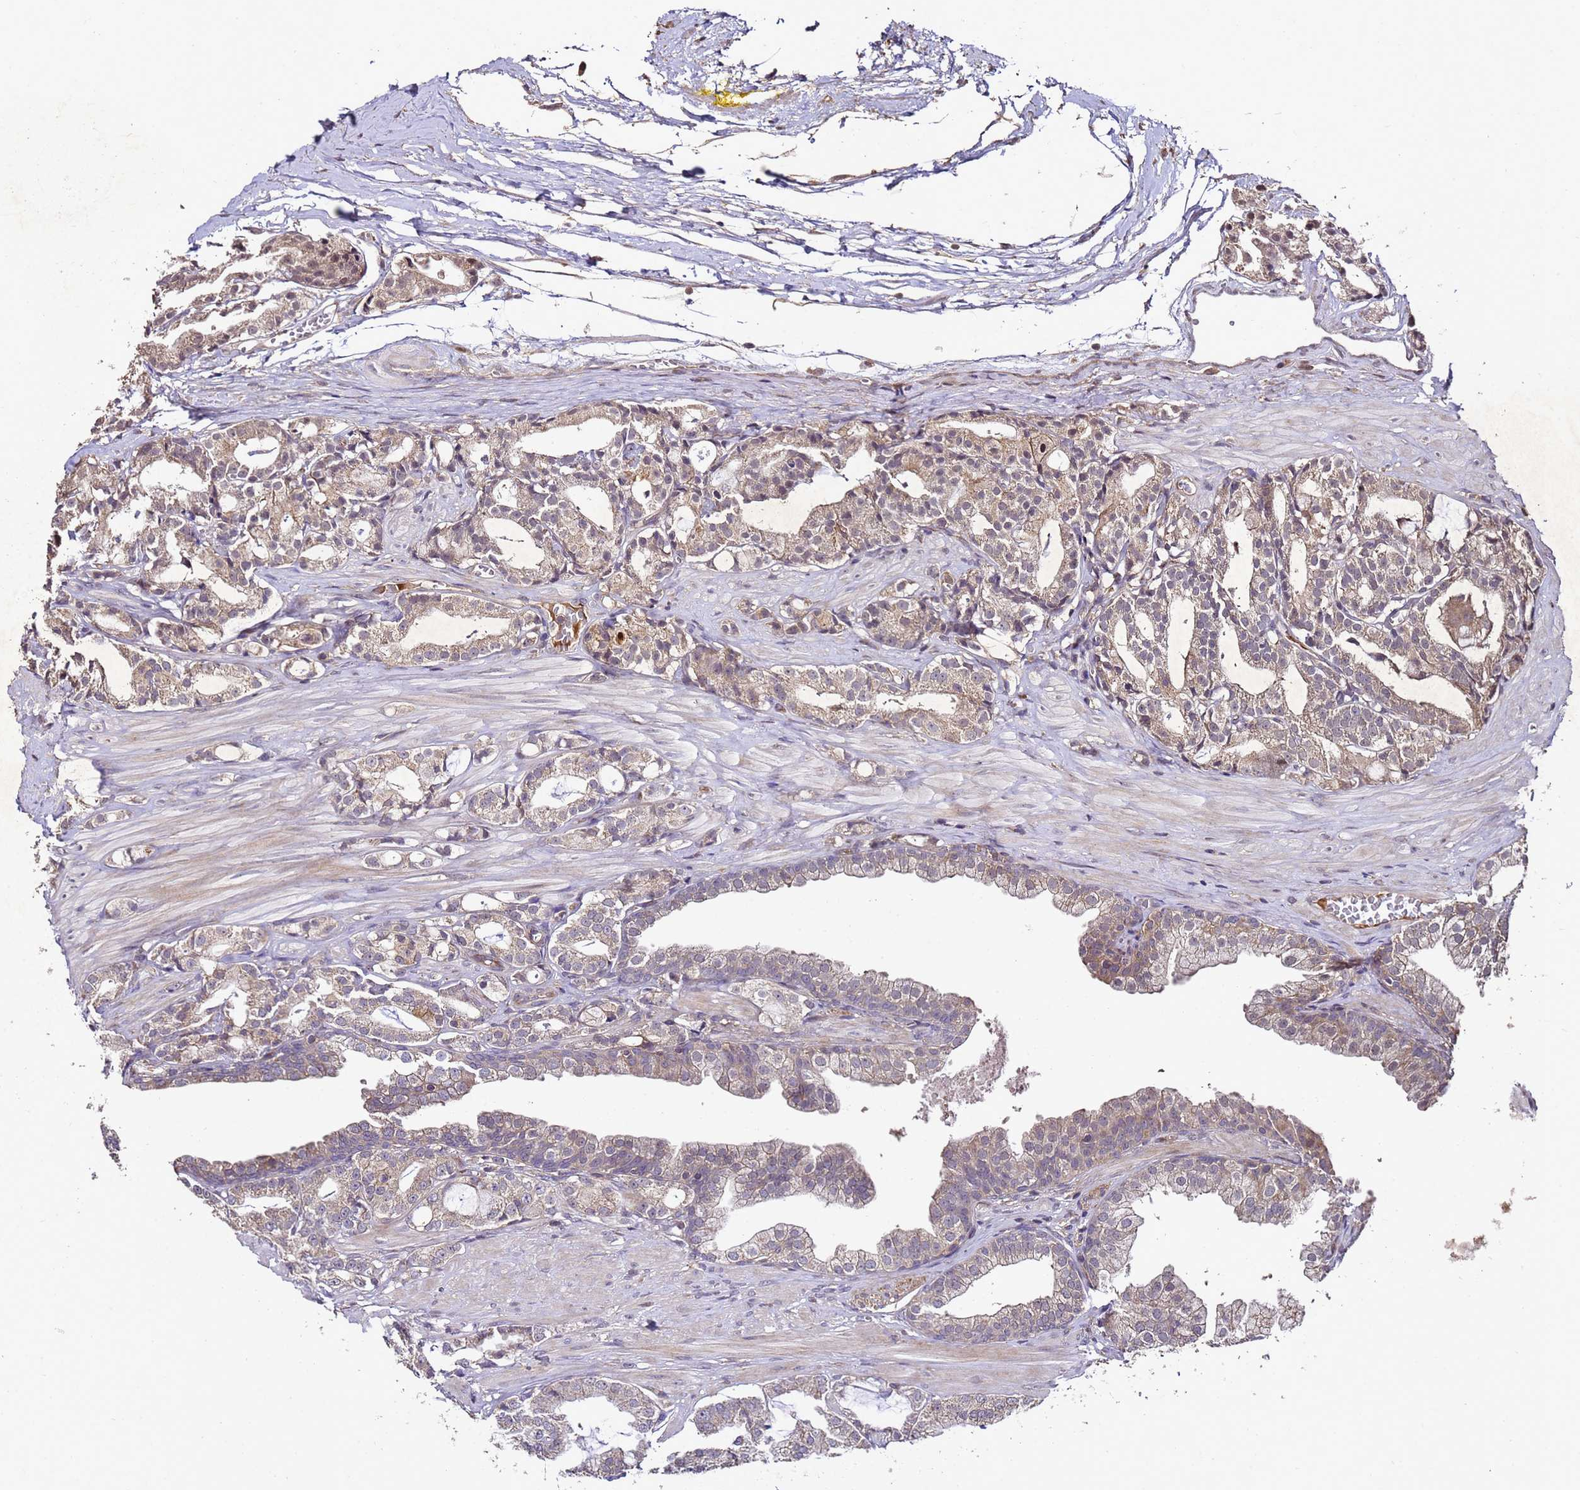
{"staining": {"intensity": "weak", "quantity": "<25%", "location": "cytoplasmic/membranous"}, "tissue": "prostate cancer", "cell_type": "Tumor cells", "image_type": "cancer", "snomed": [{"axis": "morphology", "description": "Adenocarcinoma, High grade"}, {"axis": "topography", "description": "Prostate"}], "caption": "Histopathology image shows no significant protein expression in tumor cells of prostate cancer. Brightfield microscopy of immunohistochemistry (IHC) stained with DAB (brown) and hematoxylin (blue), captured at high magnification.", "gene": "PRODH", "patient": {"sex": "male", "age": 71}}